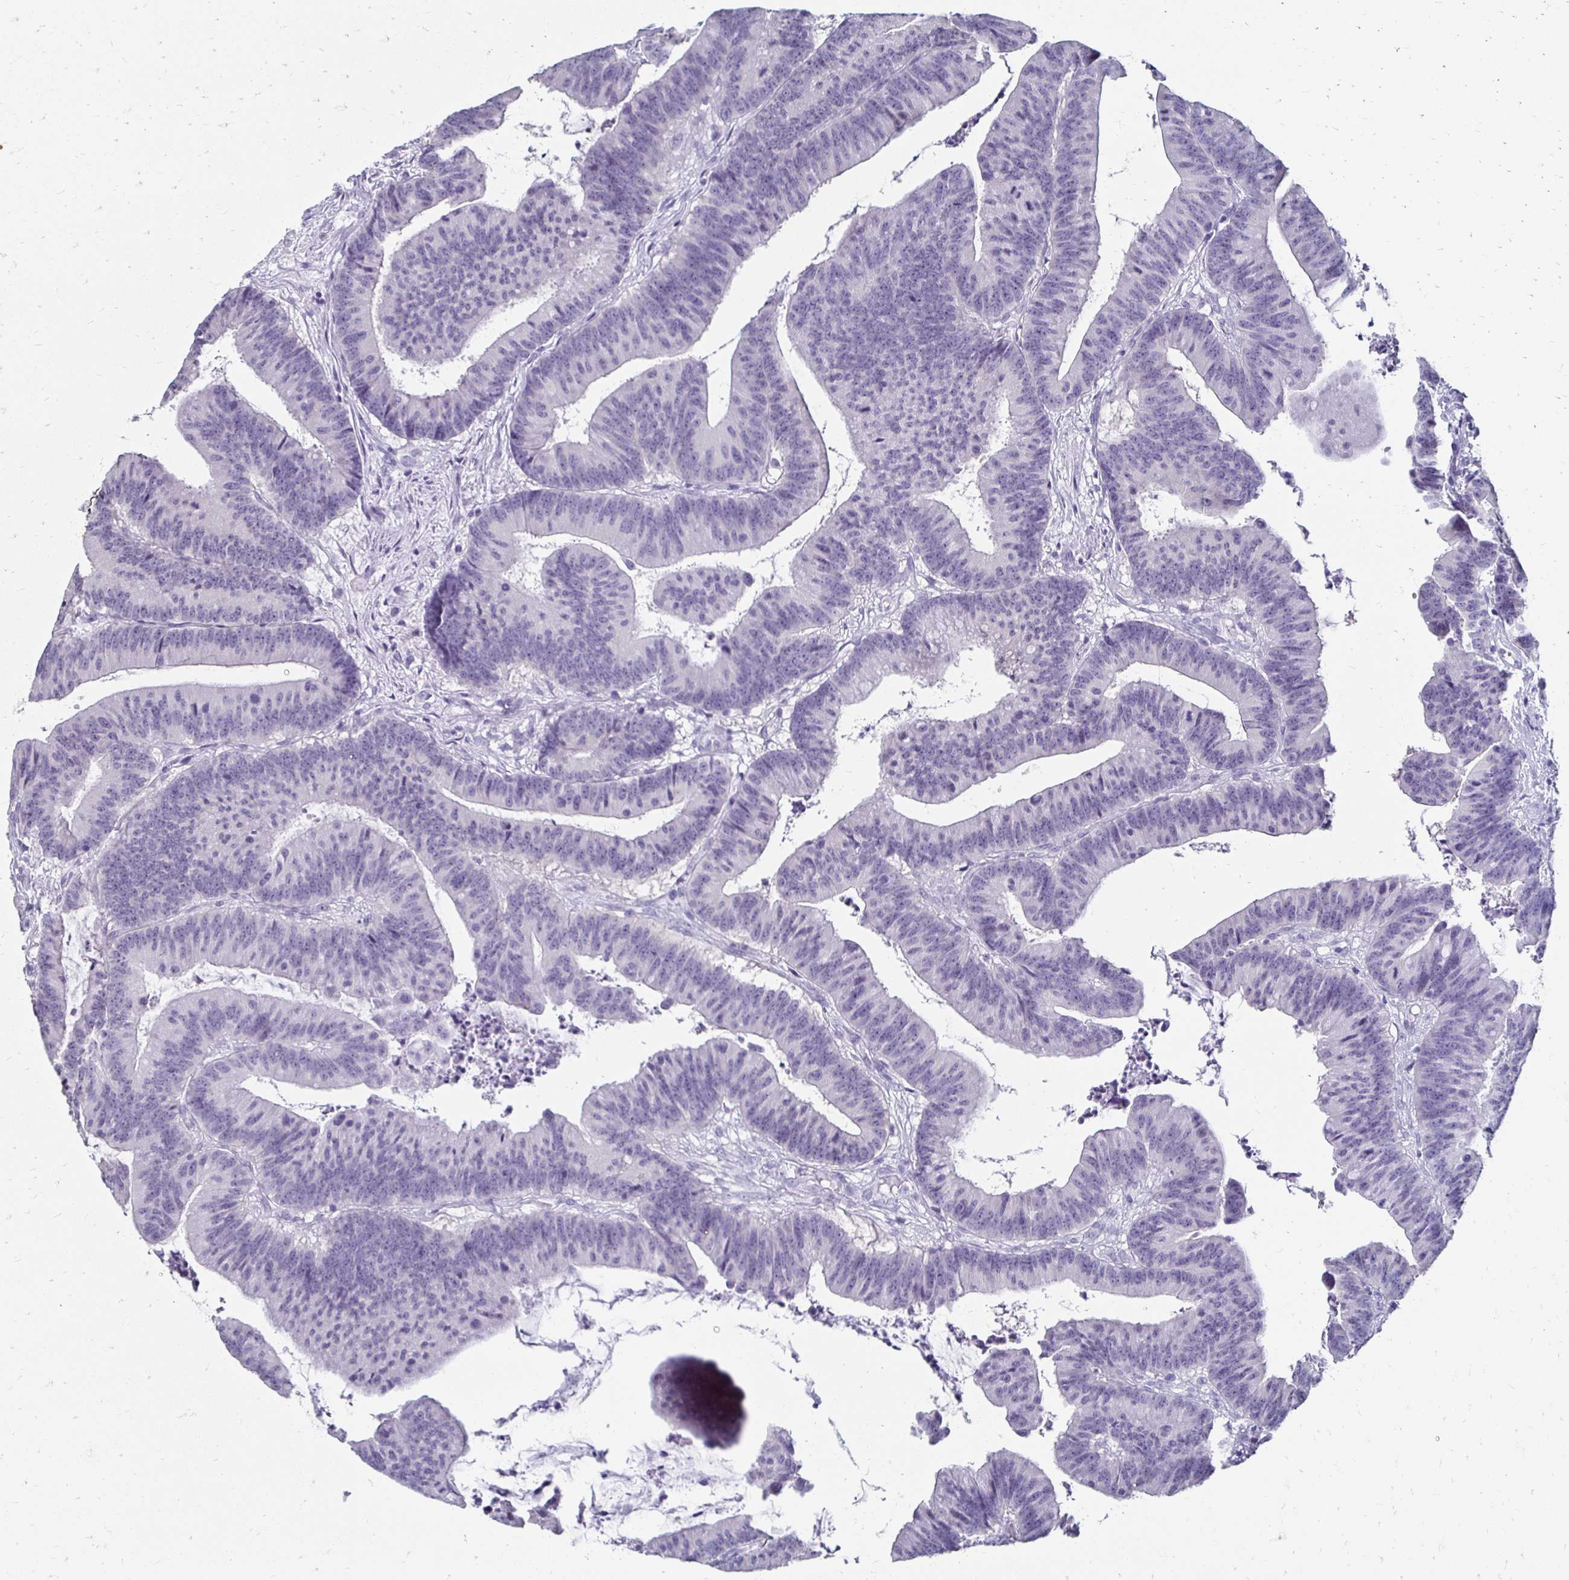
{"staining": {"intensity": "negative", "quantity": "none", "location": "none"}, "tissue": "colorectal cancer", "cell_type": "Tumor cells", "image_type": "cancer", "snomed": [{"axis": "morphology", "description": "Adenocarcinoma, NOS"}, {"axis": "topography", "description": "Colon"}], "caption": "This is an IHC photomicrograph of colorectal cancer. There is no staining in tumor cells.", "gene": "TOMM34", "patient": {"sex": "female", "age": 78}}